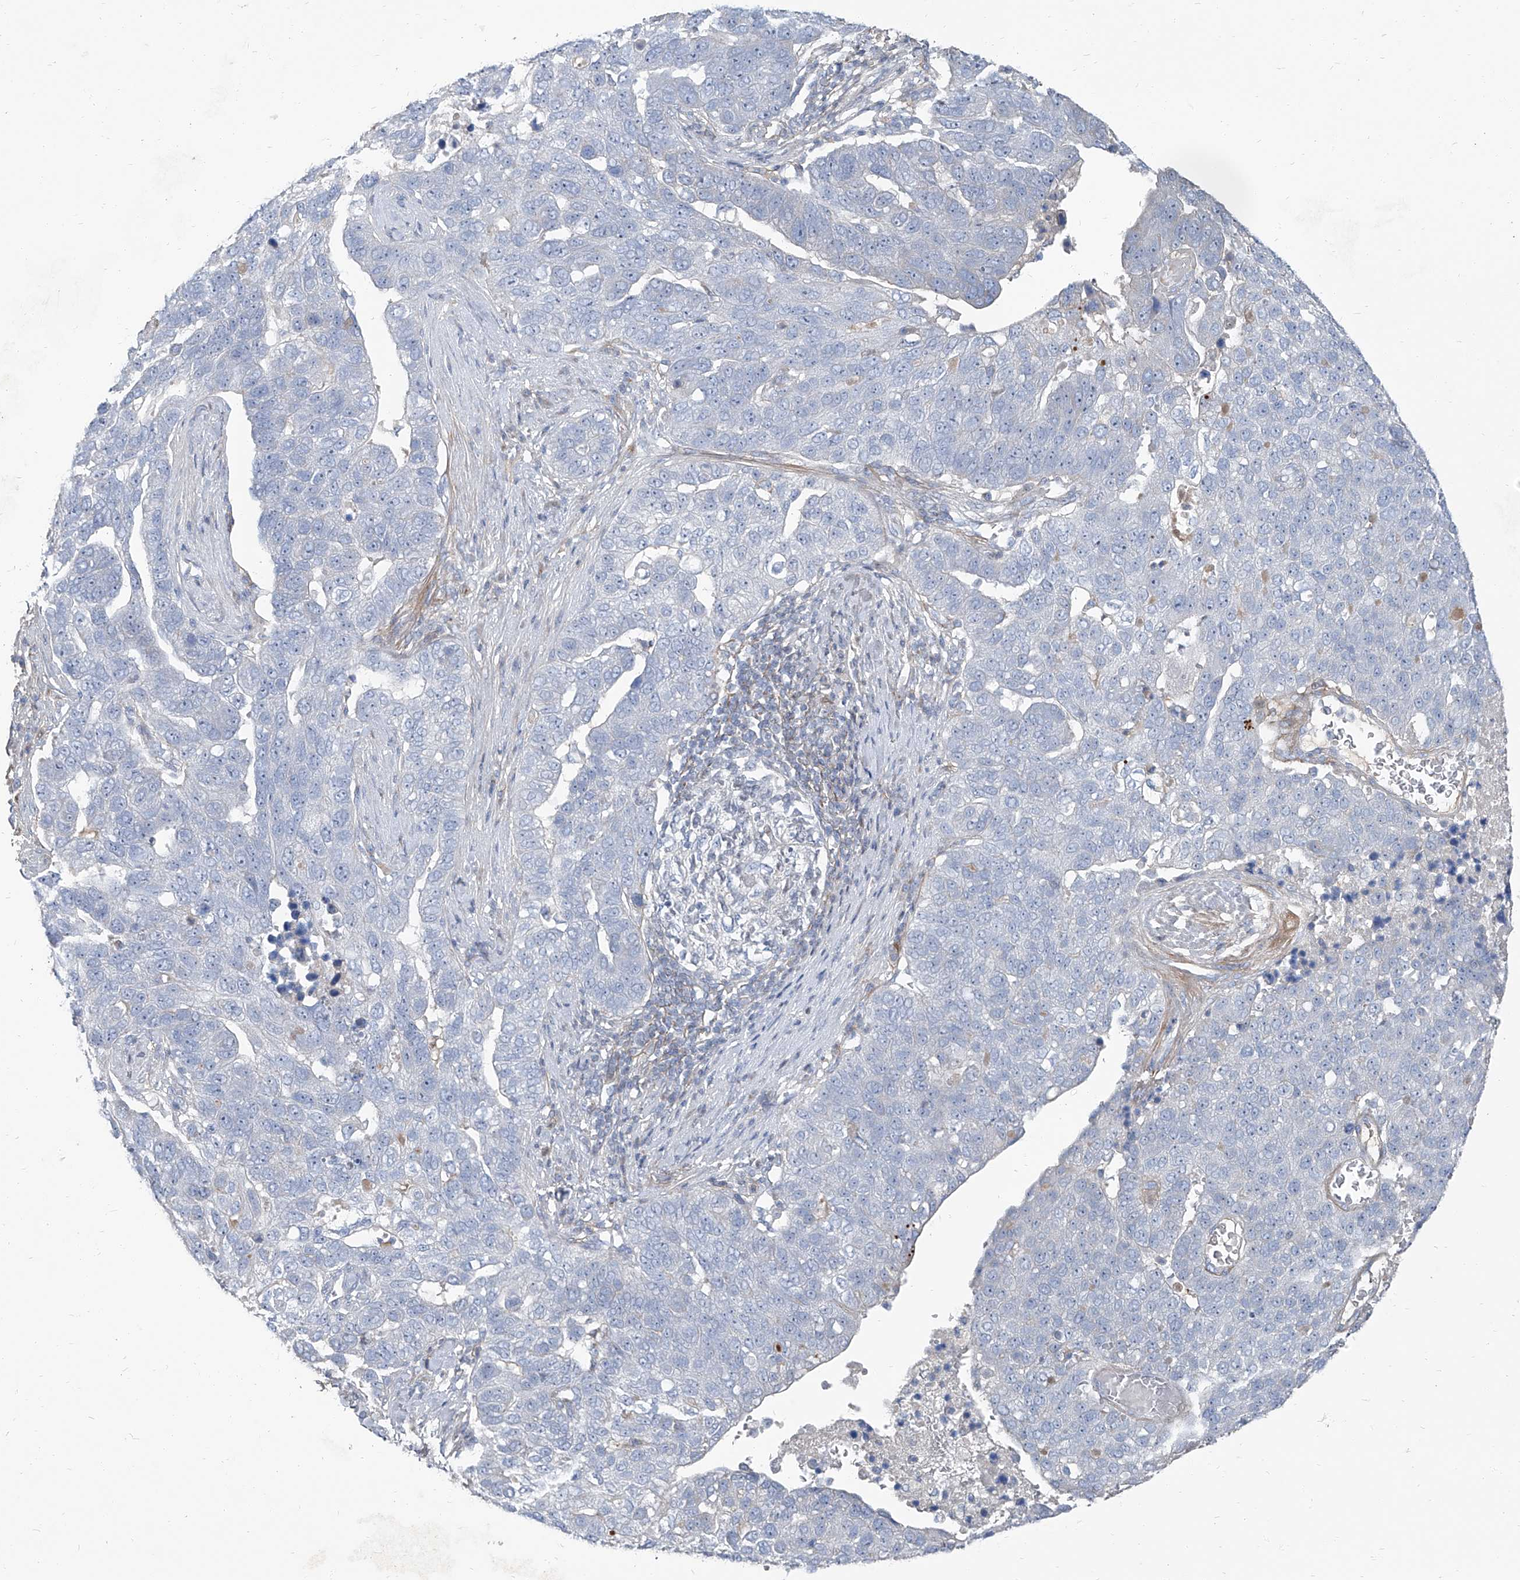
{"staining": {"intensity": "negative", "quantity": "none", "location": "none"}, "tissue": "pancreatic cancer", "cell_type": "Tumor cells", "image_type": "cancer", "snomed": [{"axis": "morphology", "description": "Adenocarcinoma, NOS"}, {"axis": "topography", "description": "Pancreas"}], "caption": "Immunohistochemistry micrograph of neoplastic tissue: pancreatic cancer stained with DAB (3,3'-diaminobenzidine) demonstrates no significant protein expression in tumor cells.", "gene": "HOXA3", "patient": {"sex": "female", "age": 61}}